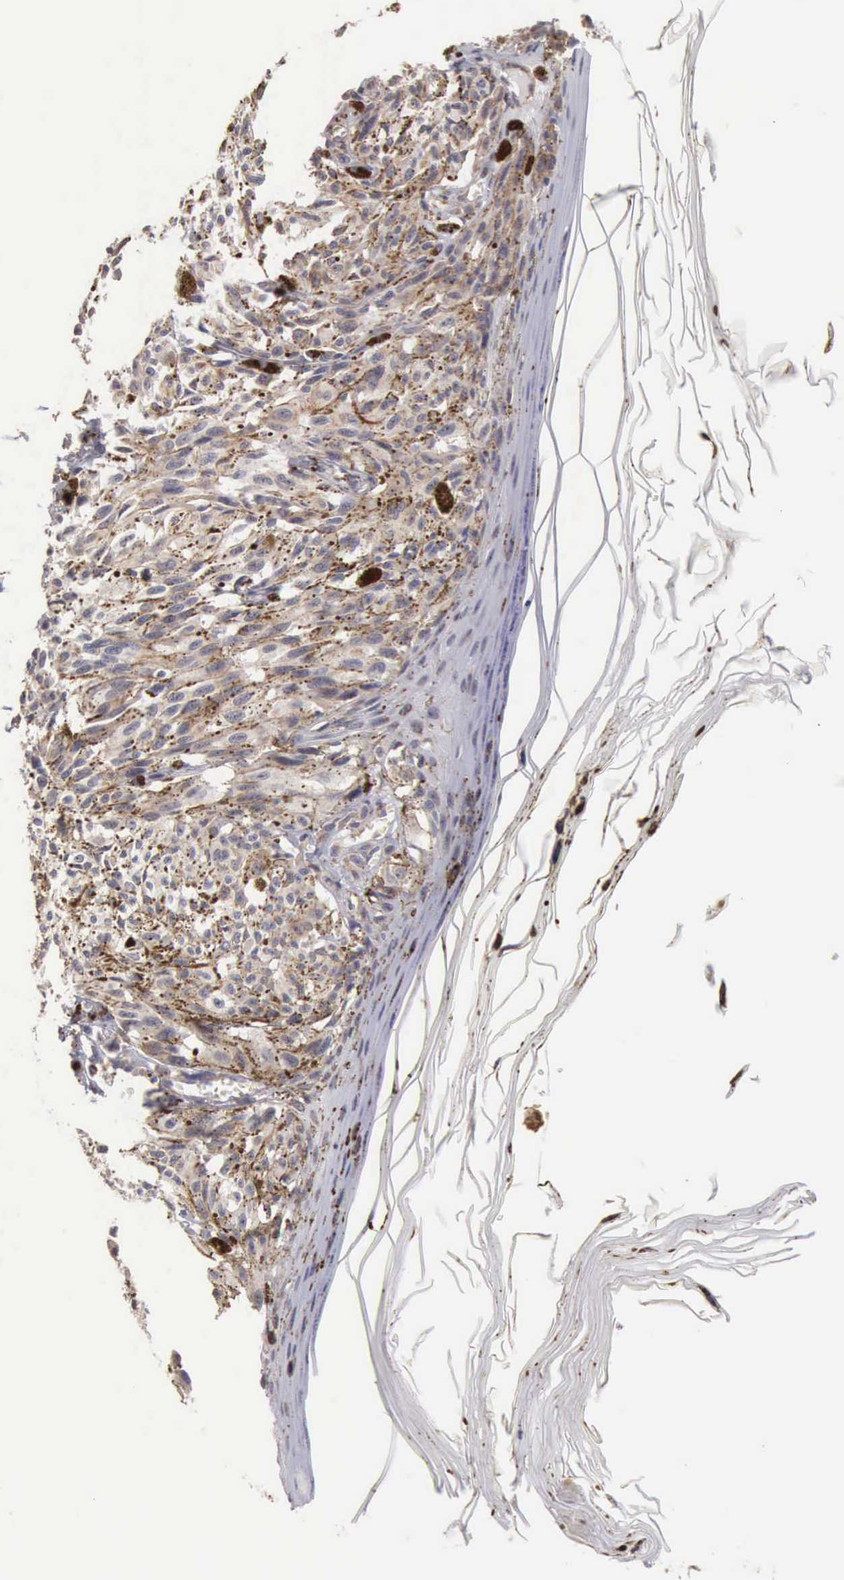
{"staining": {"intensity": "negative", "quantity": "none", "location": "none"}, "tissue": "melanoma", "cell_type": "Tumor cells", "image_type": "cancer", "snomed": [{"axis": "morphology", "description": "Malignant melanoma, NOS"}, {"axis": "topography", "description": "Skin"}], "caption": "Immunohistochemistry (IHC) photomicrograph of neoplastic tissue: melanoma stained with DAB demonstrates no significant protein staining in tumor cells.", "gene": "GPR101", "patient": {"sex": "female", "age": 72}}